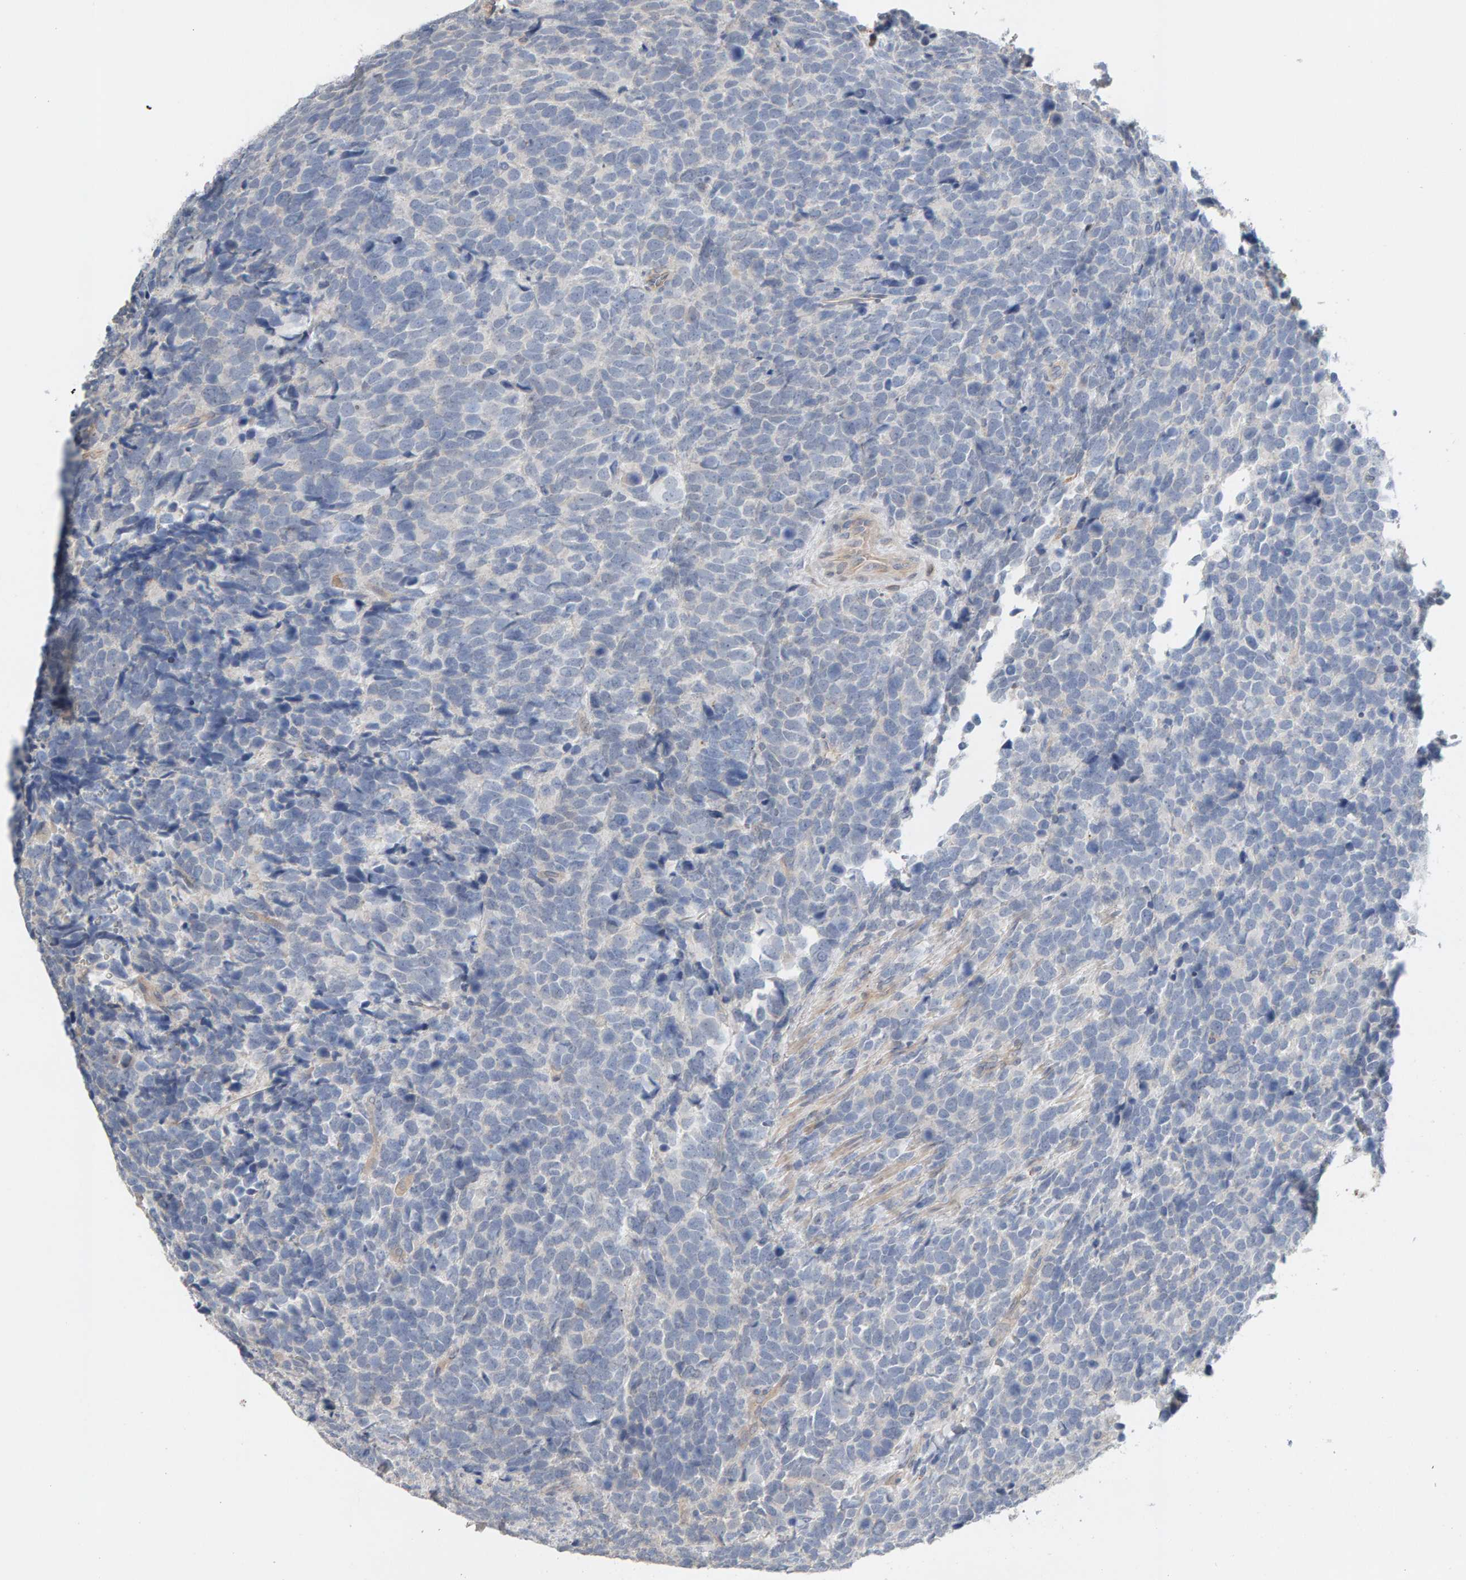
{"staining": {"intensity": "negative", "quantity": "none", "location": "none"}, "tissue": "urothelial cancer", "cell_type": "Tumor cells", "image_type": "cancer", "snomed": [{"axis": "morphology", "description": "Urothelial carcinoma, High grade"}, {"axis": "topography", "description": "Urinary bladder"}], "caption": "Urothelial cancer was stained to show a protein in brown. There is no significant positivity in tumor cells. (Immunohistochemistry (ihc), brightfield microscopy, high magnification).", "gene": "IPPK", "patient": {"sex": "female", "age": 82}}